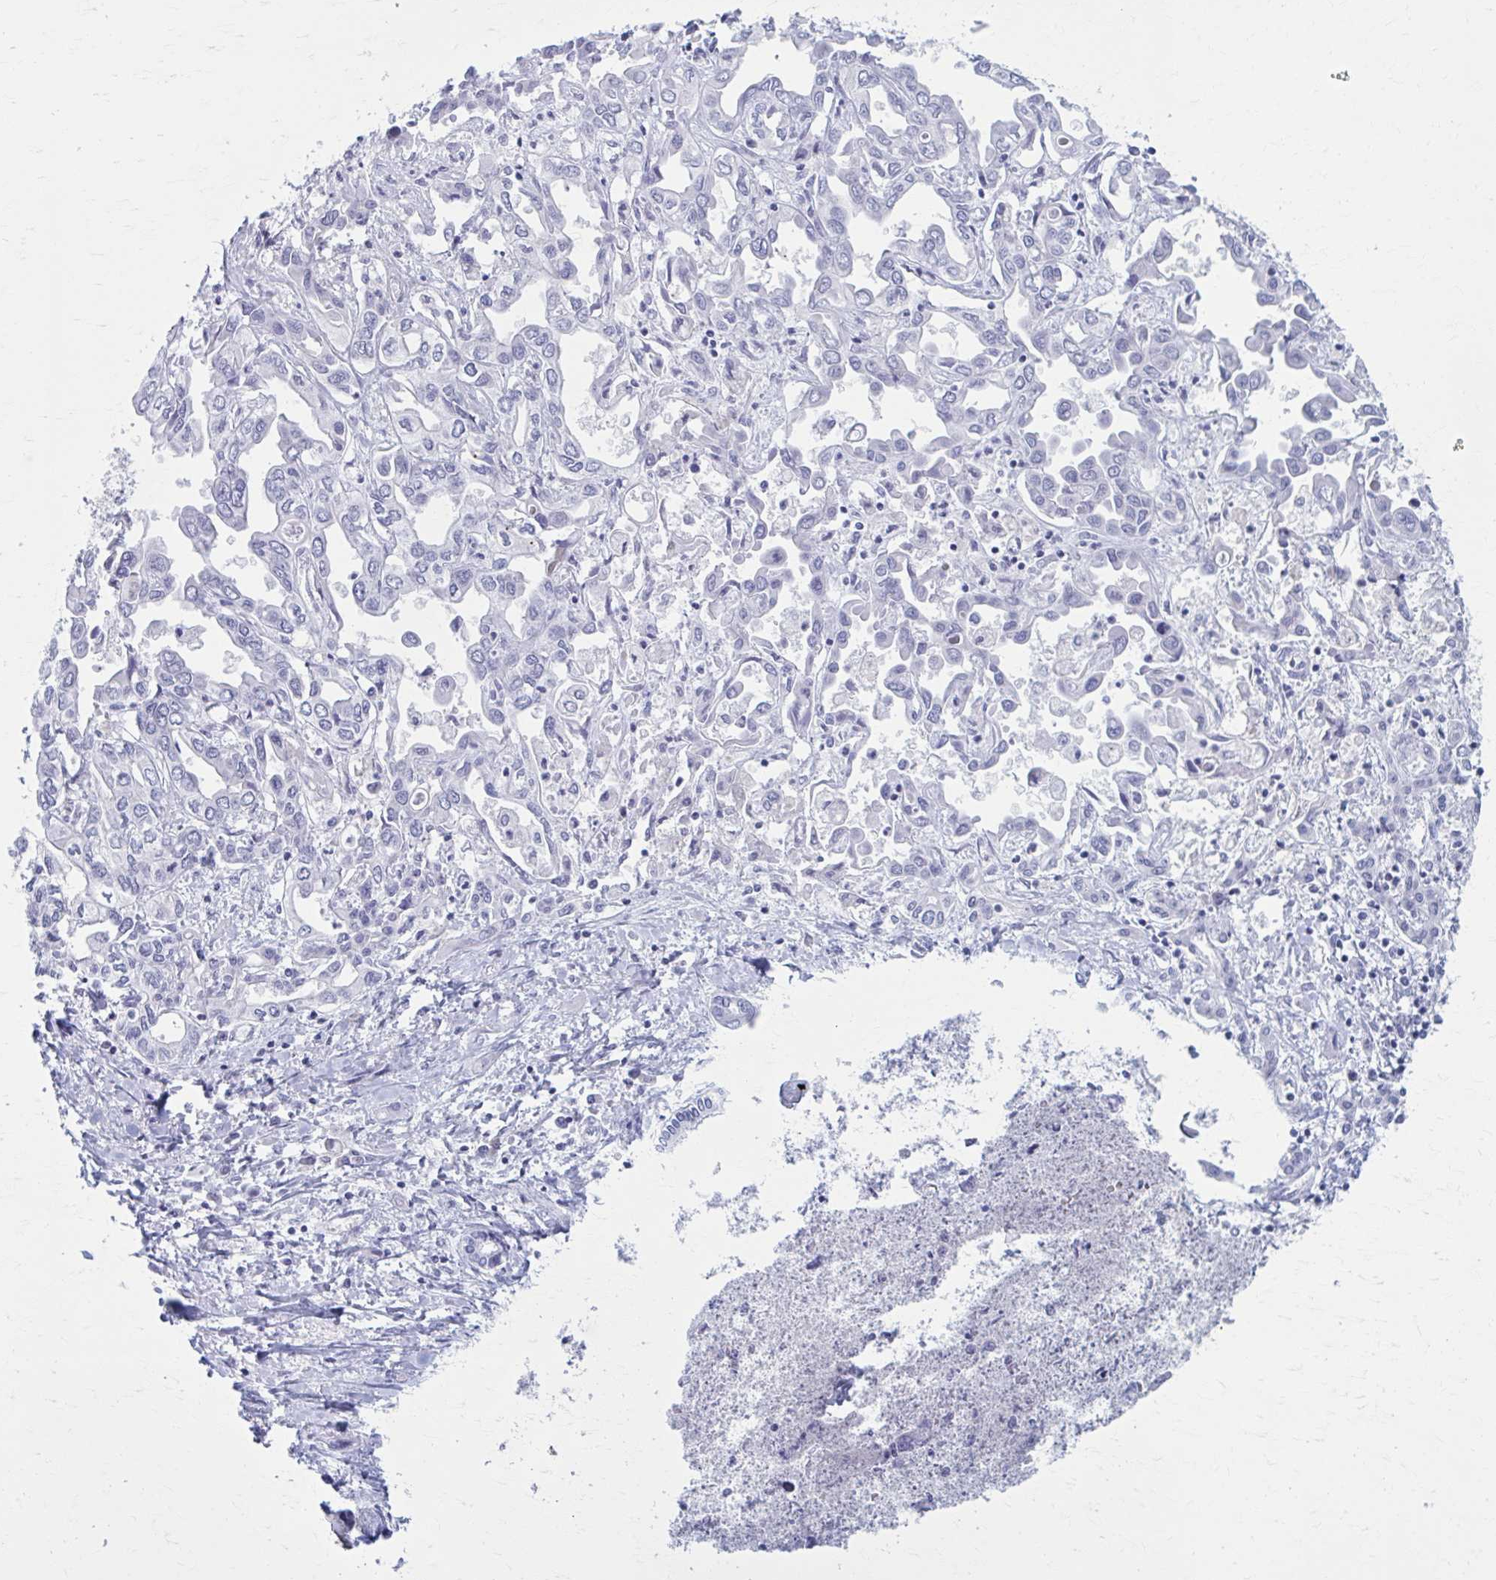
{"staining": {"intensity": "negative", "quantity": "none", "location": "none"}, "tissue": "liver cancer", "cell_type": "Tumor cells", "image_type": "cancer", "snomed": [{"axis": "morphology", "description": "Cholangiocarcinoma"}, {"axis": "topography", "description": "Liver"}], "caption": "Cholangiocarcinoma (liver) was stained to show a protein in brown. There is no significant staining in tumor cells. (Immunohistochemistry (ihc), brightfield microscopy, high magnification).", "gene": "CCDC105", "patient": {"sex": "female", "age": 64}}